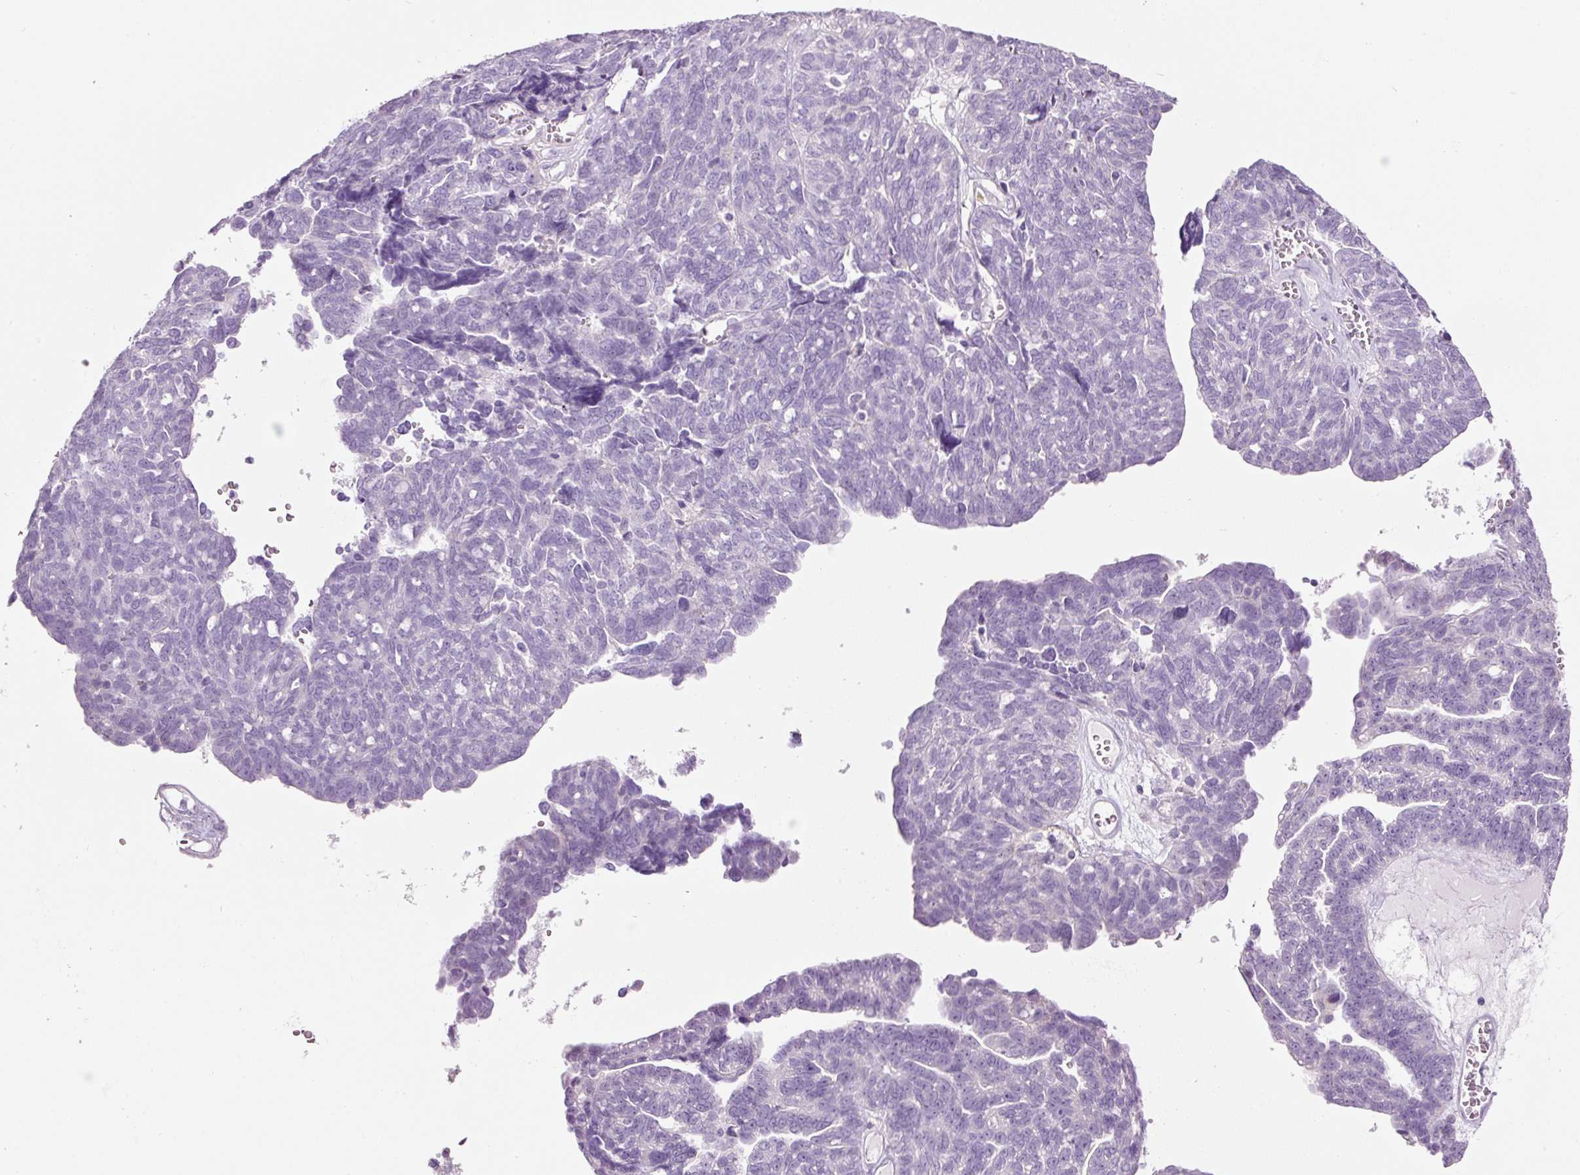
{"staining": {"intensity": "negative", "quantity": "none", "location": "none"}, "tissue": "ovarian cancer", "cell_type": "Tumor cells", "image_type": "cancer", "snomed": [{"axis": "morphology", "description": "Cystadenocarcinoma, serous, NOS"}, {"axis": "topography", "description": "Ovary"}], "caption": "DAB (3,3'-diaminobenzidine) immunohistochemical staining of ovarian serous cystadenocarcinoma shows no significant expression in tumor cells.", "gene": "CMA1", "patient": {"sex": "female", "age": 79}}